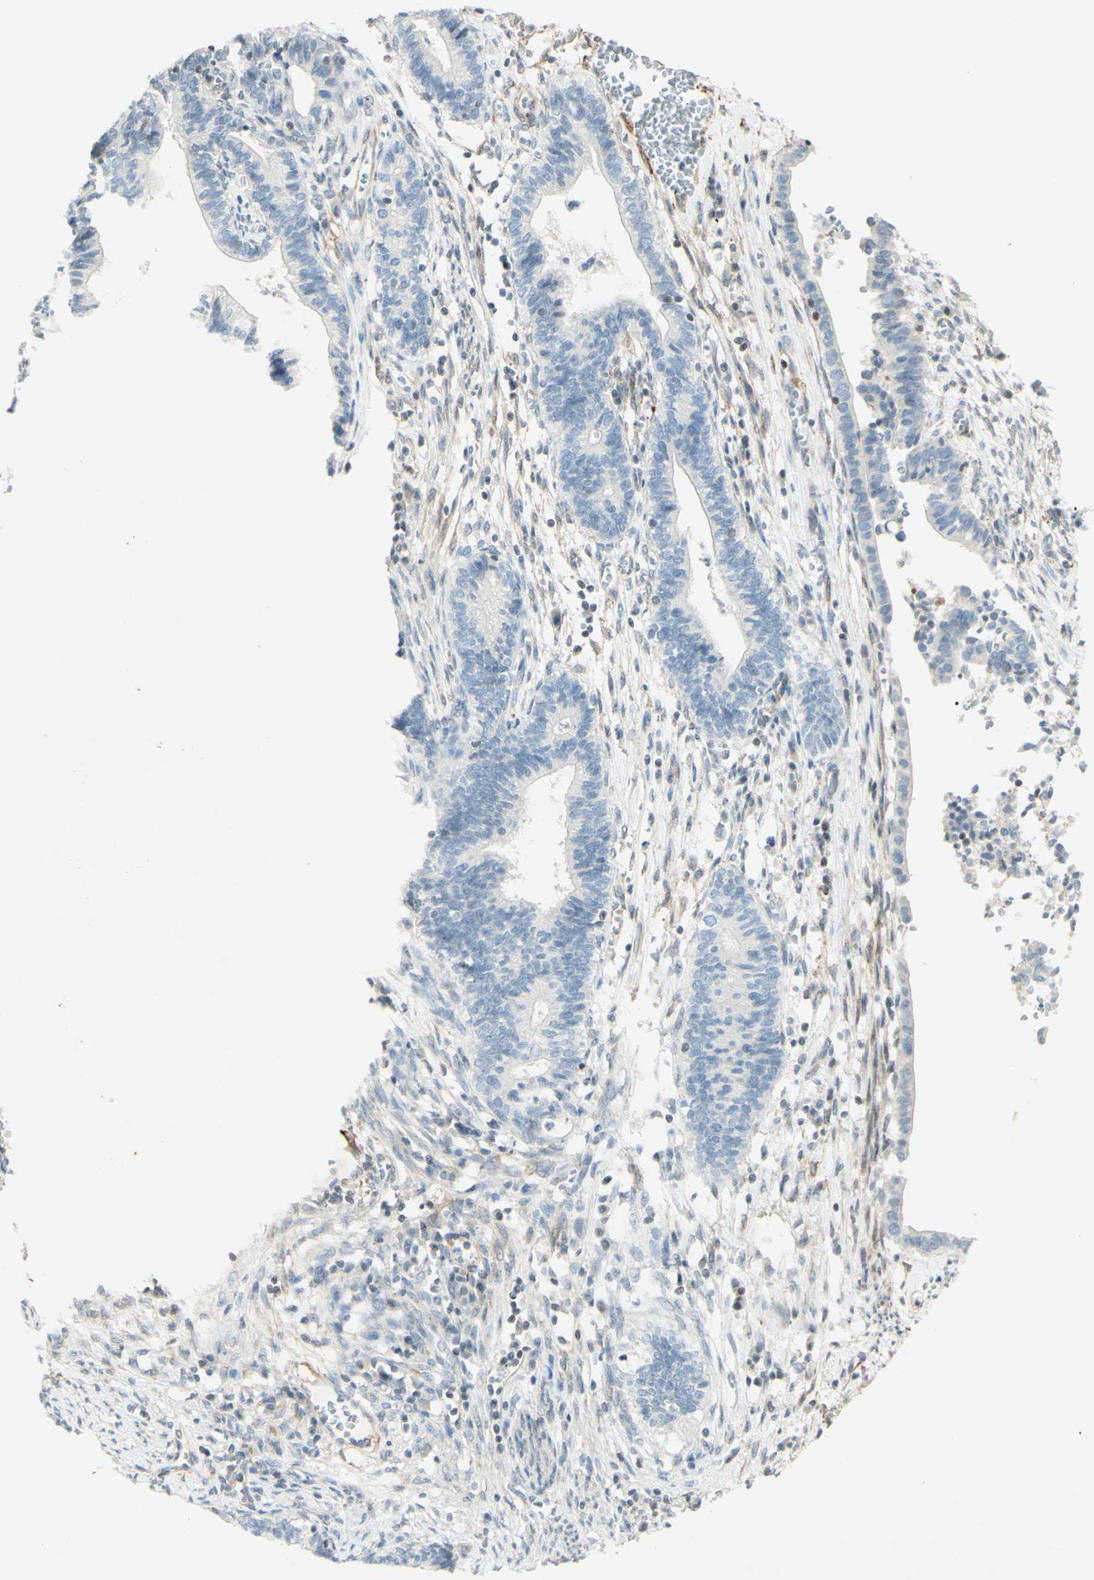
{"staining": {"intensity": "negative", "quantity": "none", "location": "none"}, "tissue": "cervical cancer", "cell_type": "Tumor cells", "image_type": "cancer", "snomed": [{"axis": "morphology", "description": "Adenocarcinoma, NOS"}, {"axis": "topography", "description": "Cervix"}], "caption": "Tumor cells are negative for brown protein staining in cervical cancer.", "gene": "MAP1B", "patient": {"sex": "female", "age": 44}}